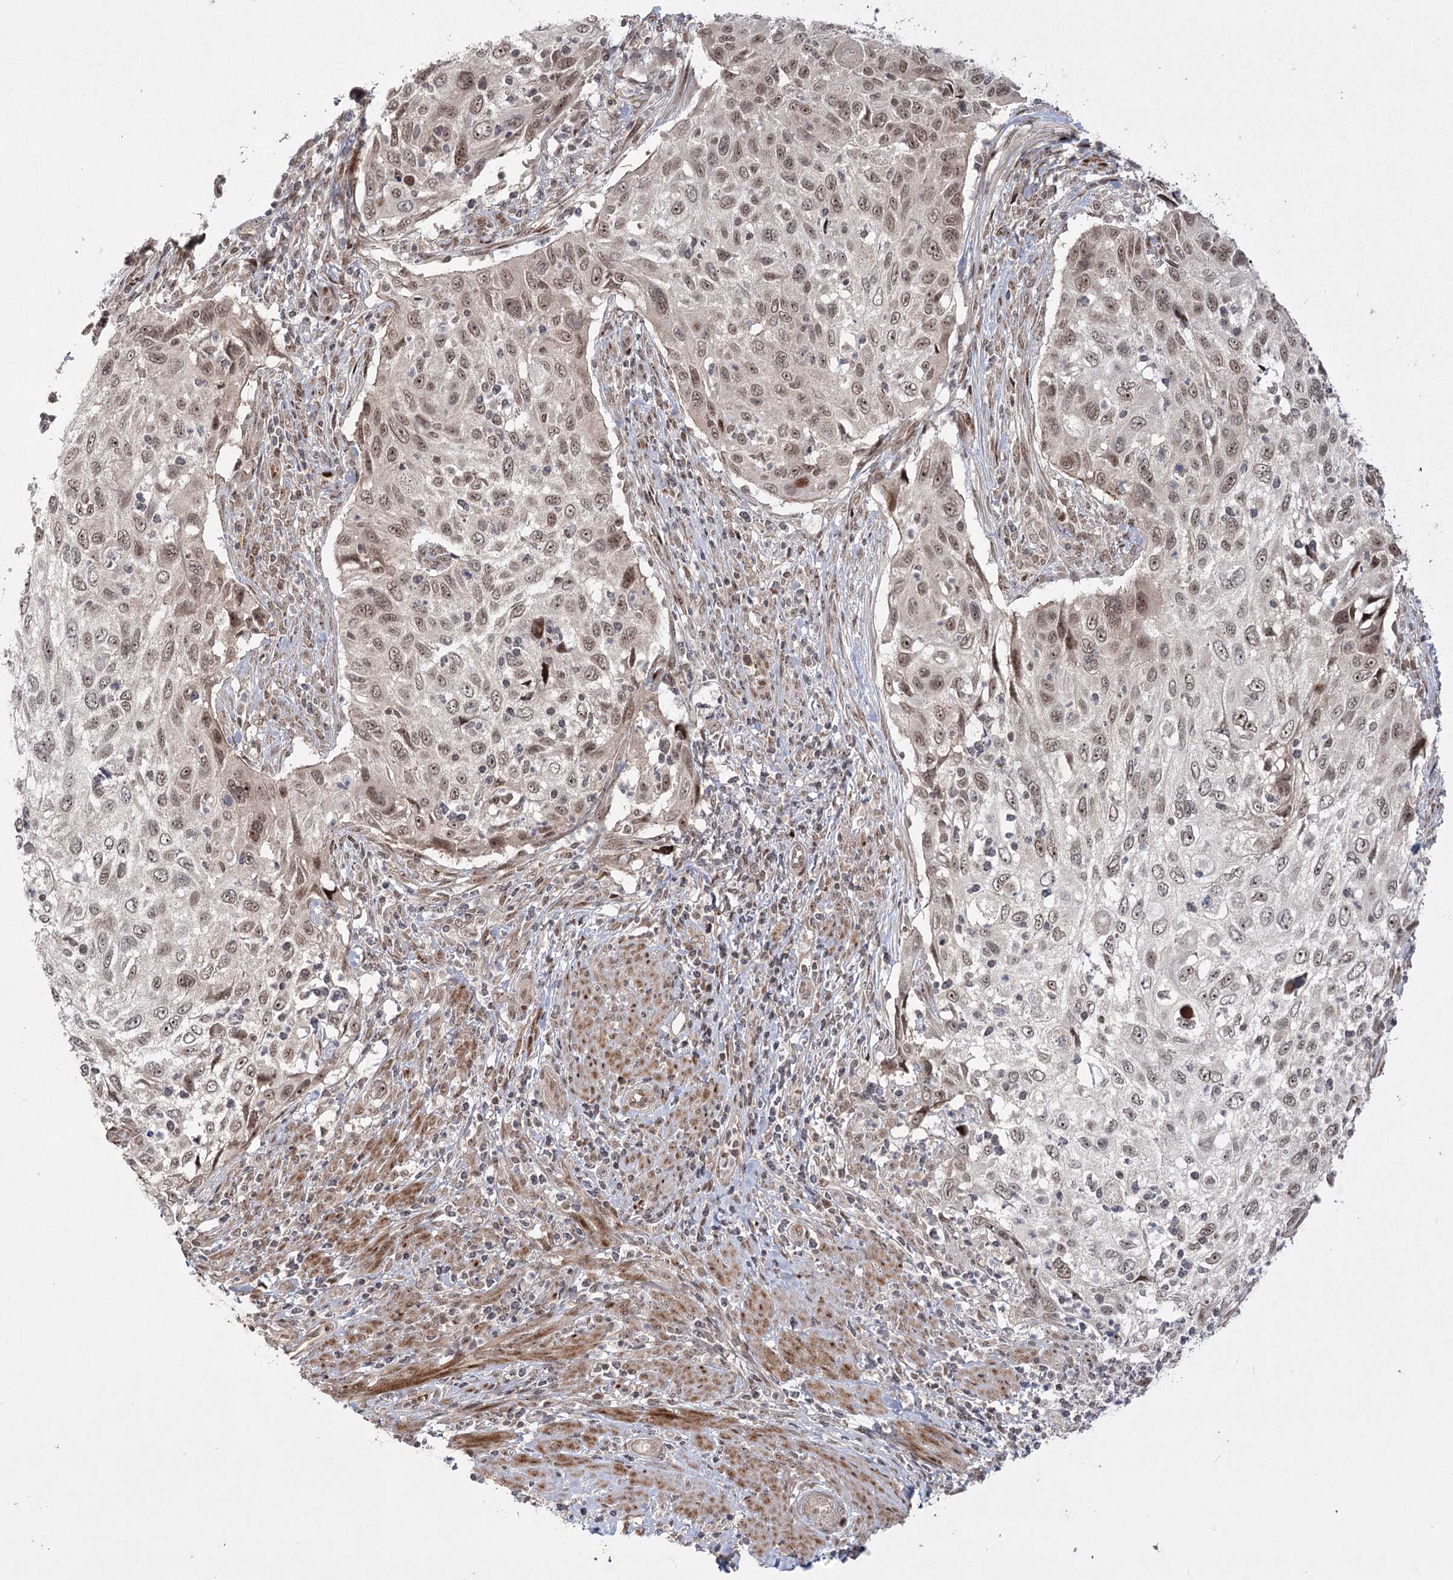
{"staining": {"intensity": "moderate", "quantity": "25%-75%", "location": "nuclear"}, "tissue": "cervical cancer", "cell_type": "Tumor cells", "image_type": "cancer", "snomed": [{"axis": "morphology", "description": "Squamous cell carcinoma, NOS"}, {"axis": "topography", "description": "Cervix"}], "caption": "This image shows IHC staining of human cervical cancer, with medium moderate nuclear staining in approximately 25%-75% of tumor cells.", "gene": "HELQ", "patient": {"sex": "female", "age": 70}}